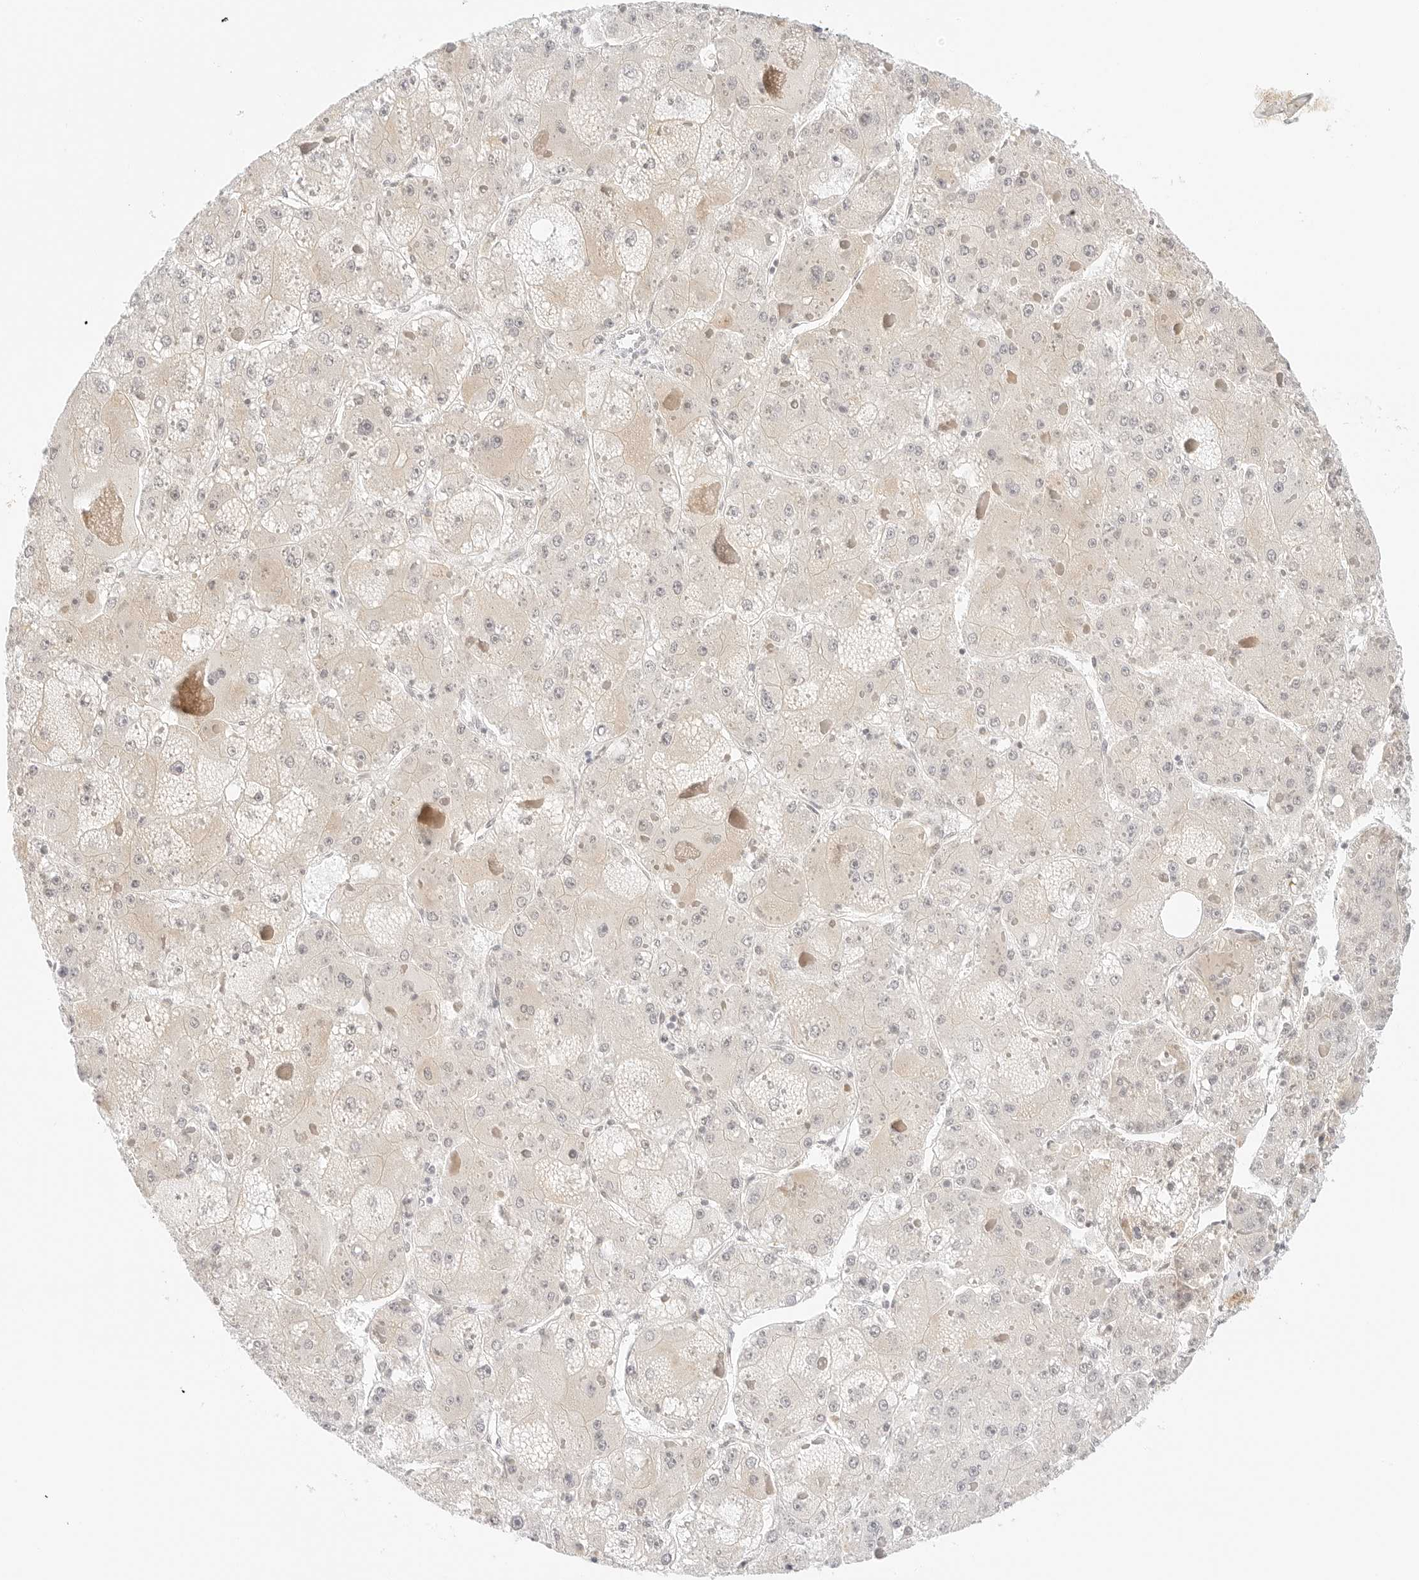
{"staining": {"intensity": "negative", "quantity": "none", "location": "none"}, "tissue": "liver cancer", "cell_type": "Tumor cells", "image_type": "cancer", "snomed": [{"axis": "morphology", "description": "Carcinoma, Hepatocellular, NOS"}, {"axis": "topography", "description": "Liver"}], "caption": "Immunohistochemistry micrograph of liver hepatocellular carcinoma stained for a protein (brown), which demonstrates no expression in tumor cells.", "gene": "XKR4", "patient": {"sex": "female", "age": 73}}